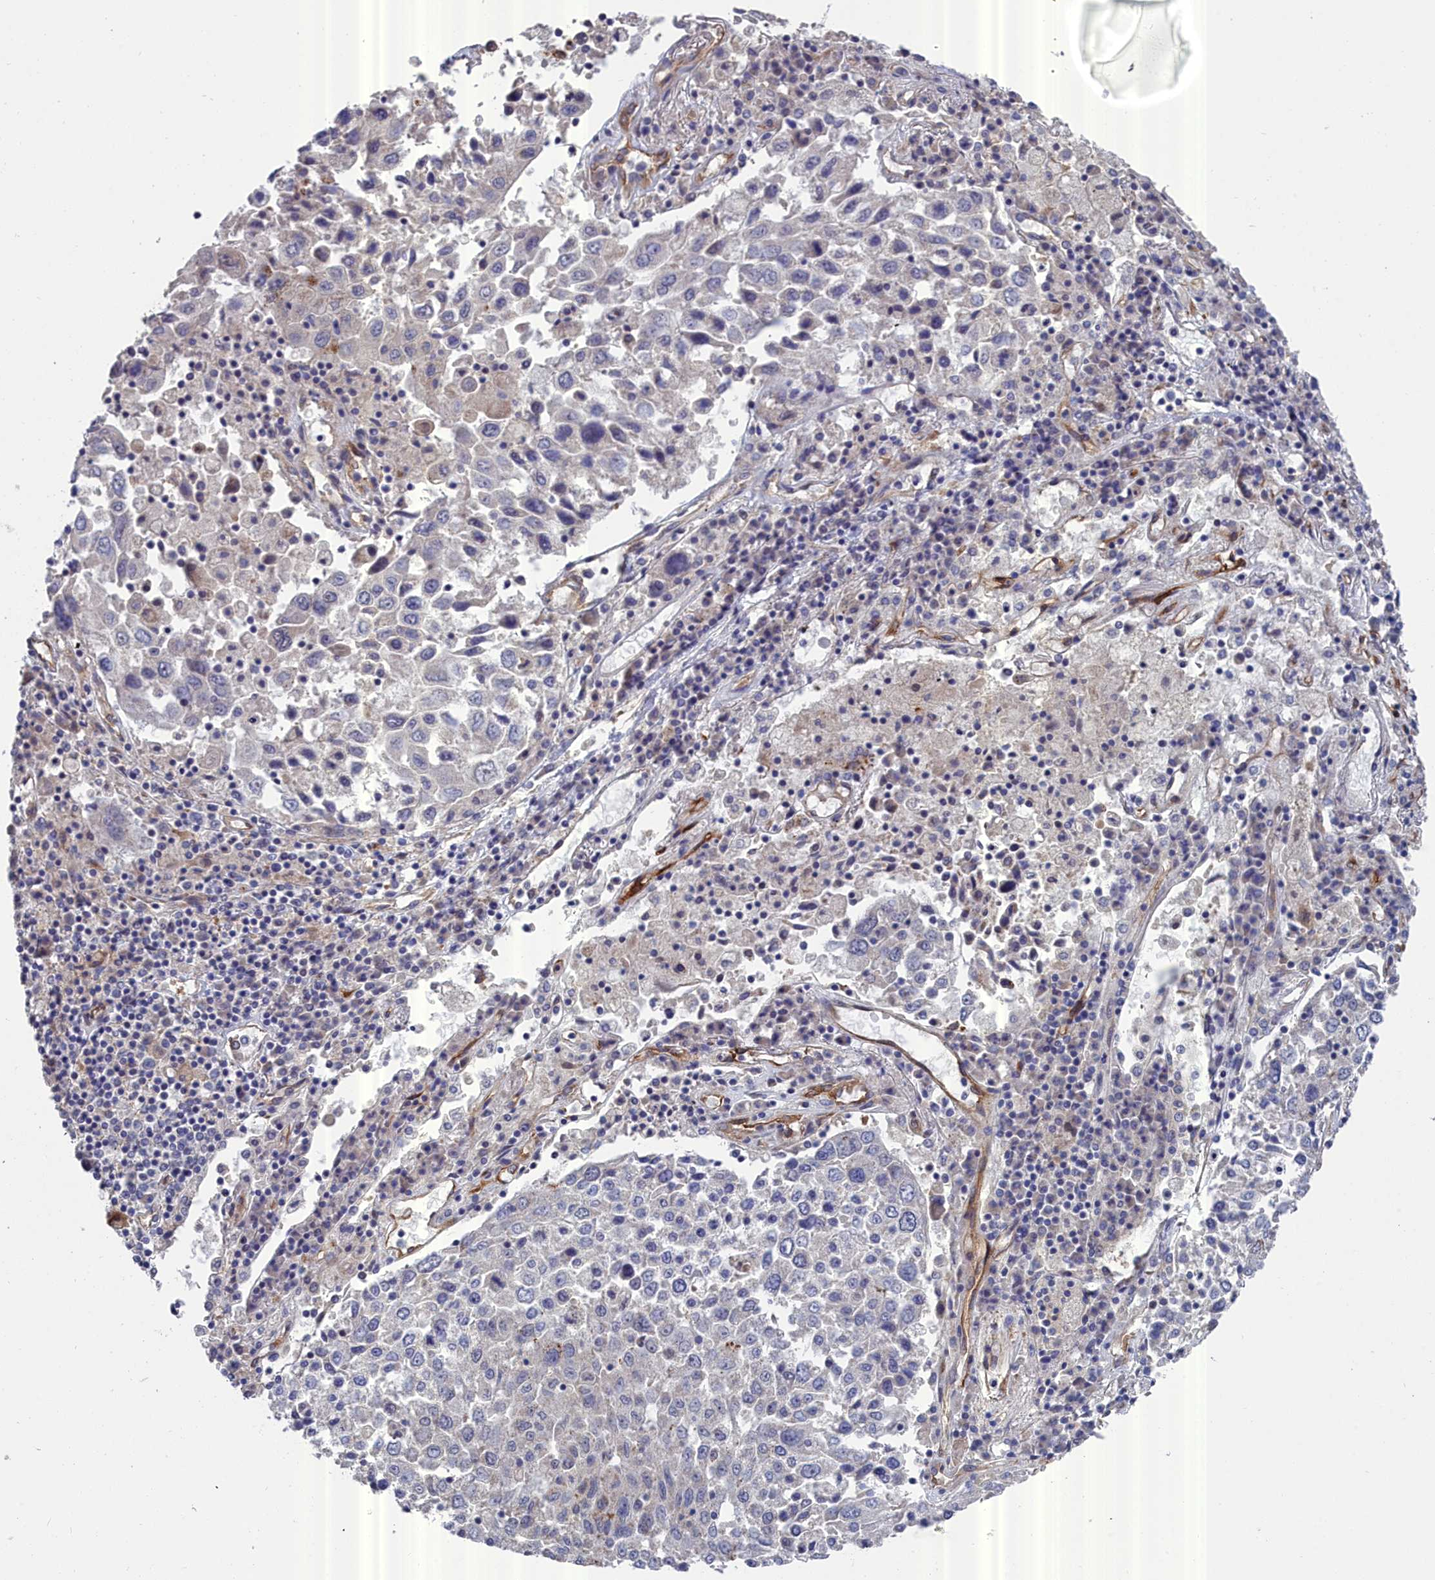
{"staining": {"intensity": "negative", "quantity": "none", "location": "none"}, "tissue": "lung cancer", "cell_type": "Tumor cells", "image_type": "cancer", "snomed": [{"axis": "morphology", "description": "Squamous cell carcinoma, NOS"}, {"axis": "topography", "description": "Lung"}], "caption": "The IHC photomicrograph has no significant positivity in tumor cells of squamous cell carcinoma (lung) tissue. (DAB immunohistochemistry (IHC), high magnification).", "gene": "RDX", "patient": {"sex": "male", "age": 65}}